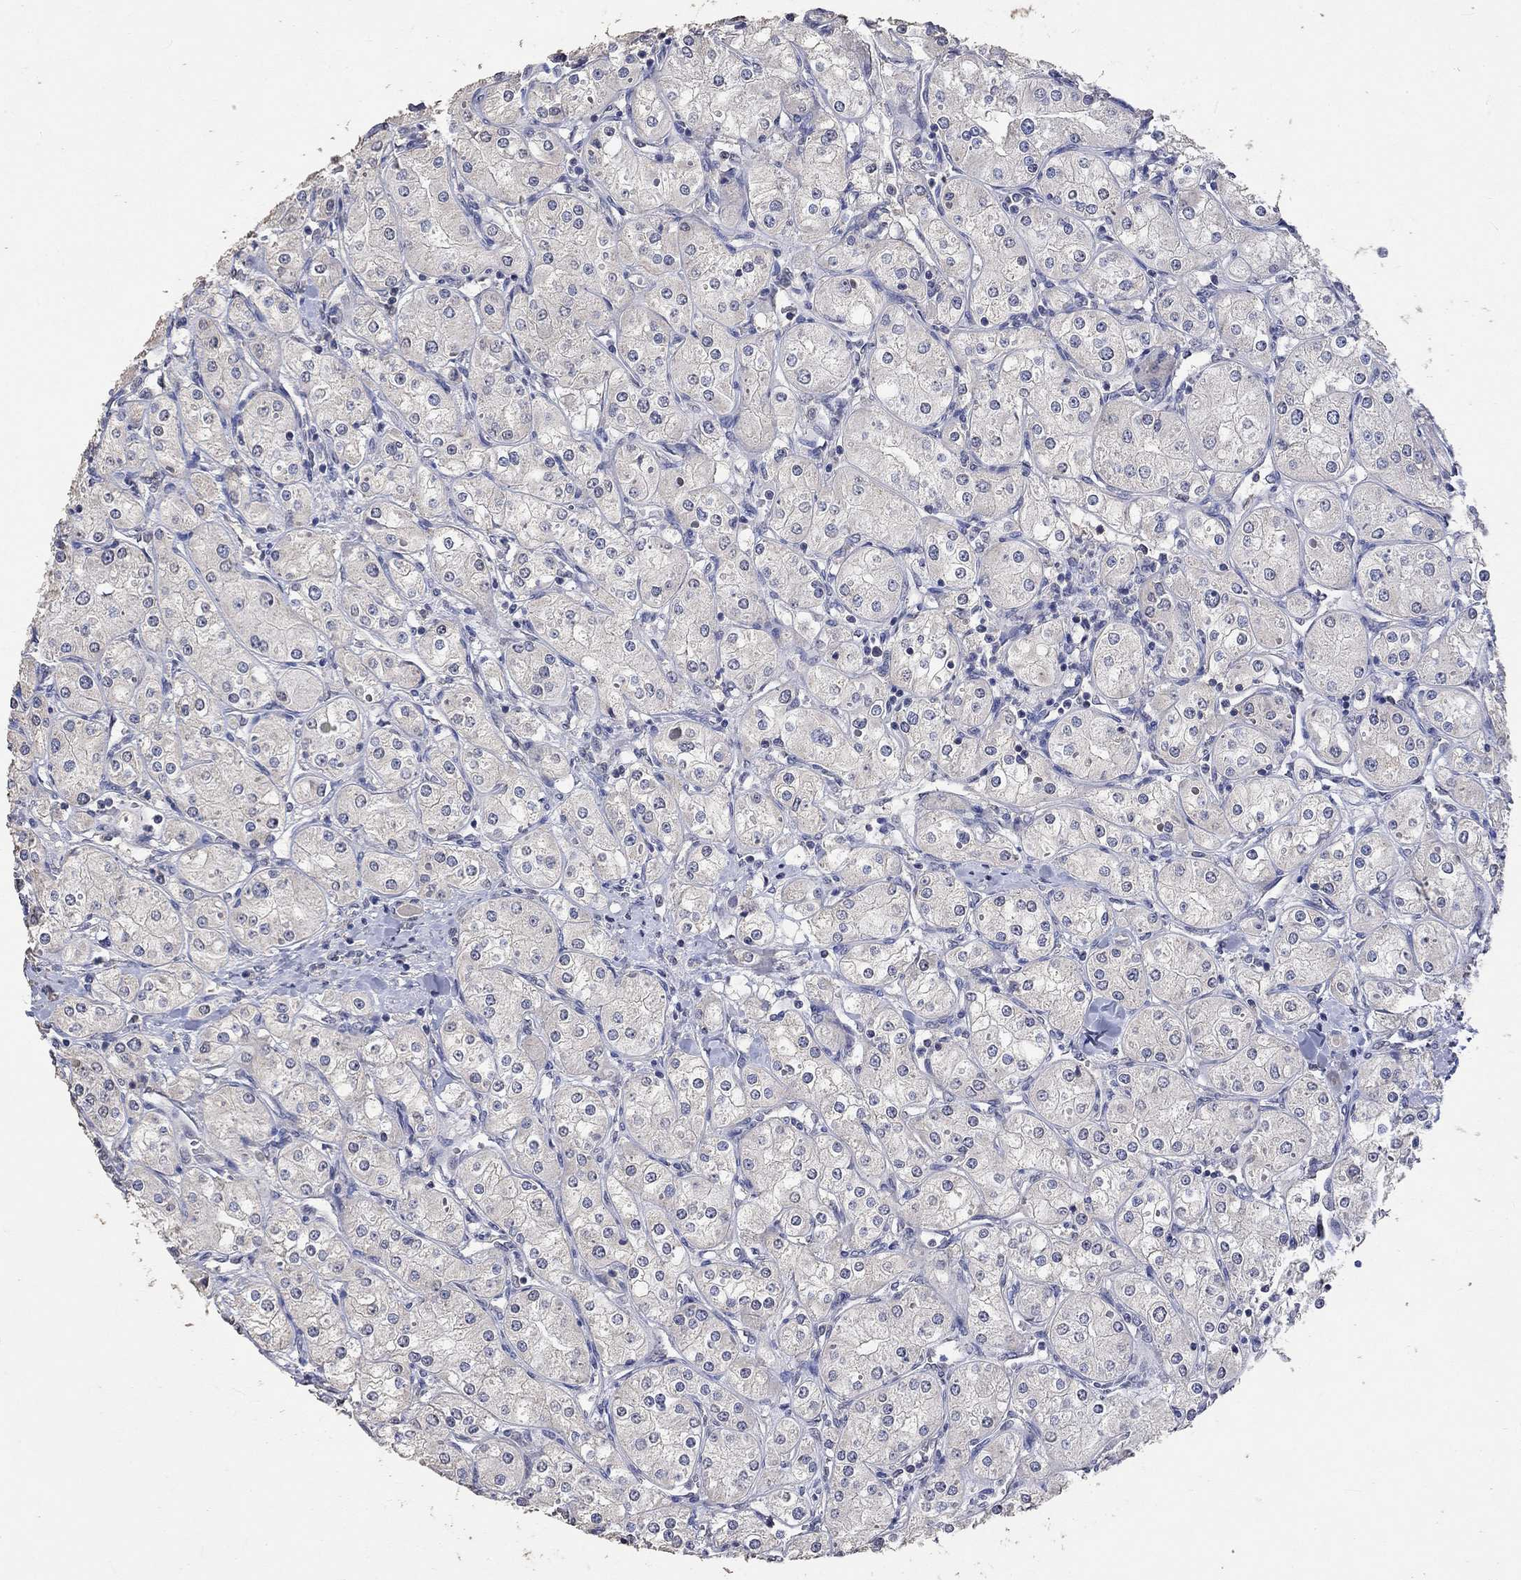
{"staining": {"intensity": "weak", "quantity": "<25%", "location": "cytoplasmic/membranous"}, "tissue": "renal cancer", "cell_type": "Tumor cells", "image_type": "cancer", "snomed": [{"axis": "morphology", "description": "Adenocarcinoma, NOS"}, {"axis": "topography", "description": "Kidney"}], "caption": "High magnification brightfield microscopy of renal cancer stained with DAB (brown) and counterstained with hematoxylin (blue): tumor cells show no significant expression. Brightfield microscopy of immunohistochemistry (IHC) stained with DAB (brown) and hematoxylin (blue), captured at high magnification.", "gene": "PTPN20", "patient": {"sex": "male", "age": 77}}